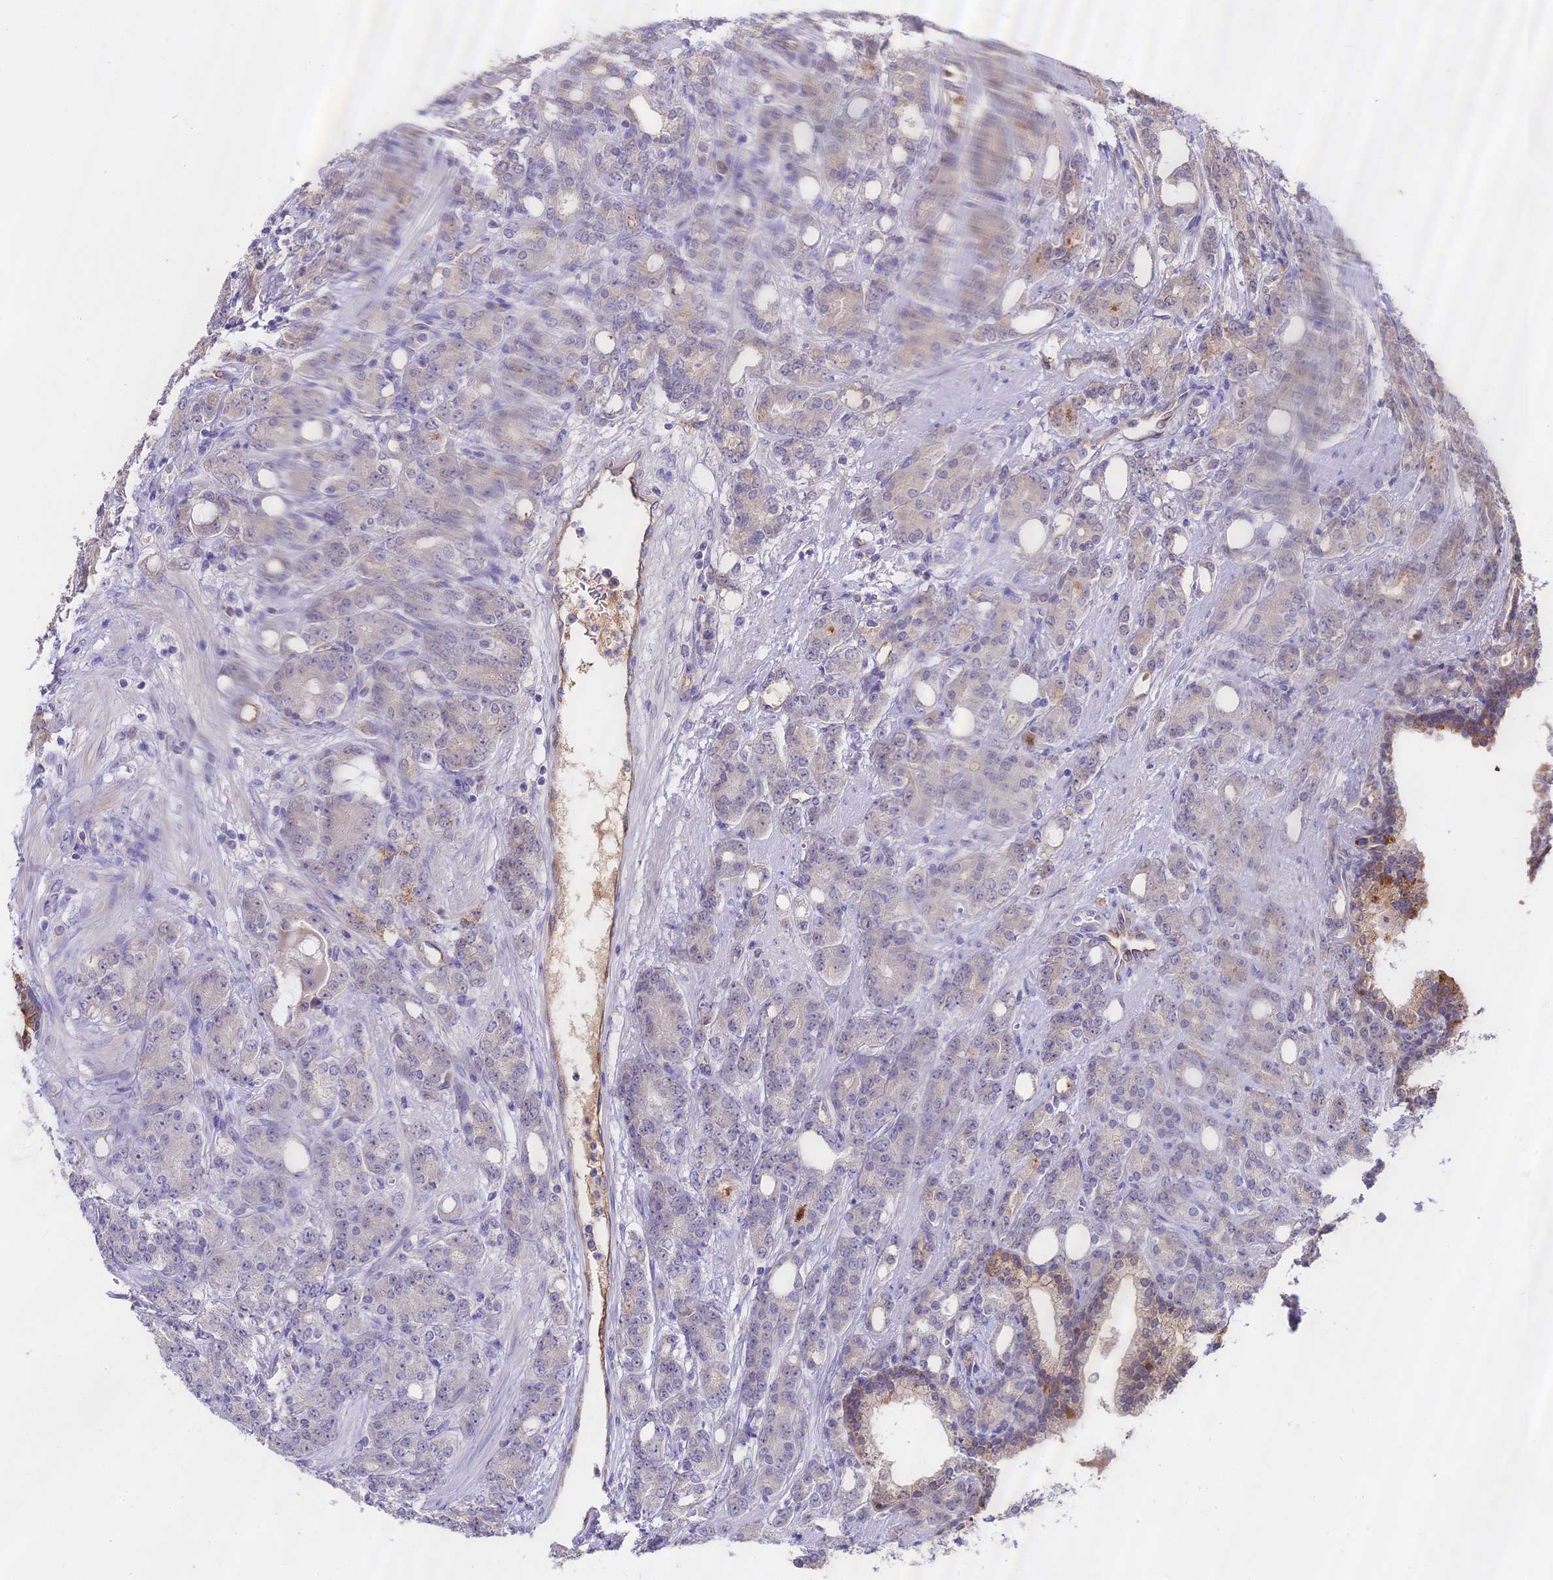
{"staining": {"intensity": "negative", "quantity": "none", "location": "none"}, "tissue": "prostate cancer", "cell_type": "Tumor cells", "image_type": "cancer", "snomed": [{"axis": "morphology", "description": "Adenocarcinoma, High grade"}, {"axis": "topography", "description": "Prostate"}], "caption": "Tumor cells show no significant protein staining in prostate high-grade adenocarcinoma. (Stains: DAB immunohistochemistry with hematoxylin counter stain, Microscopy: brightfield microscopy at high magnification).", "gene": "WFDC2", "patient": {"sex": "male", "age": 62}}